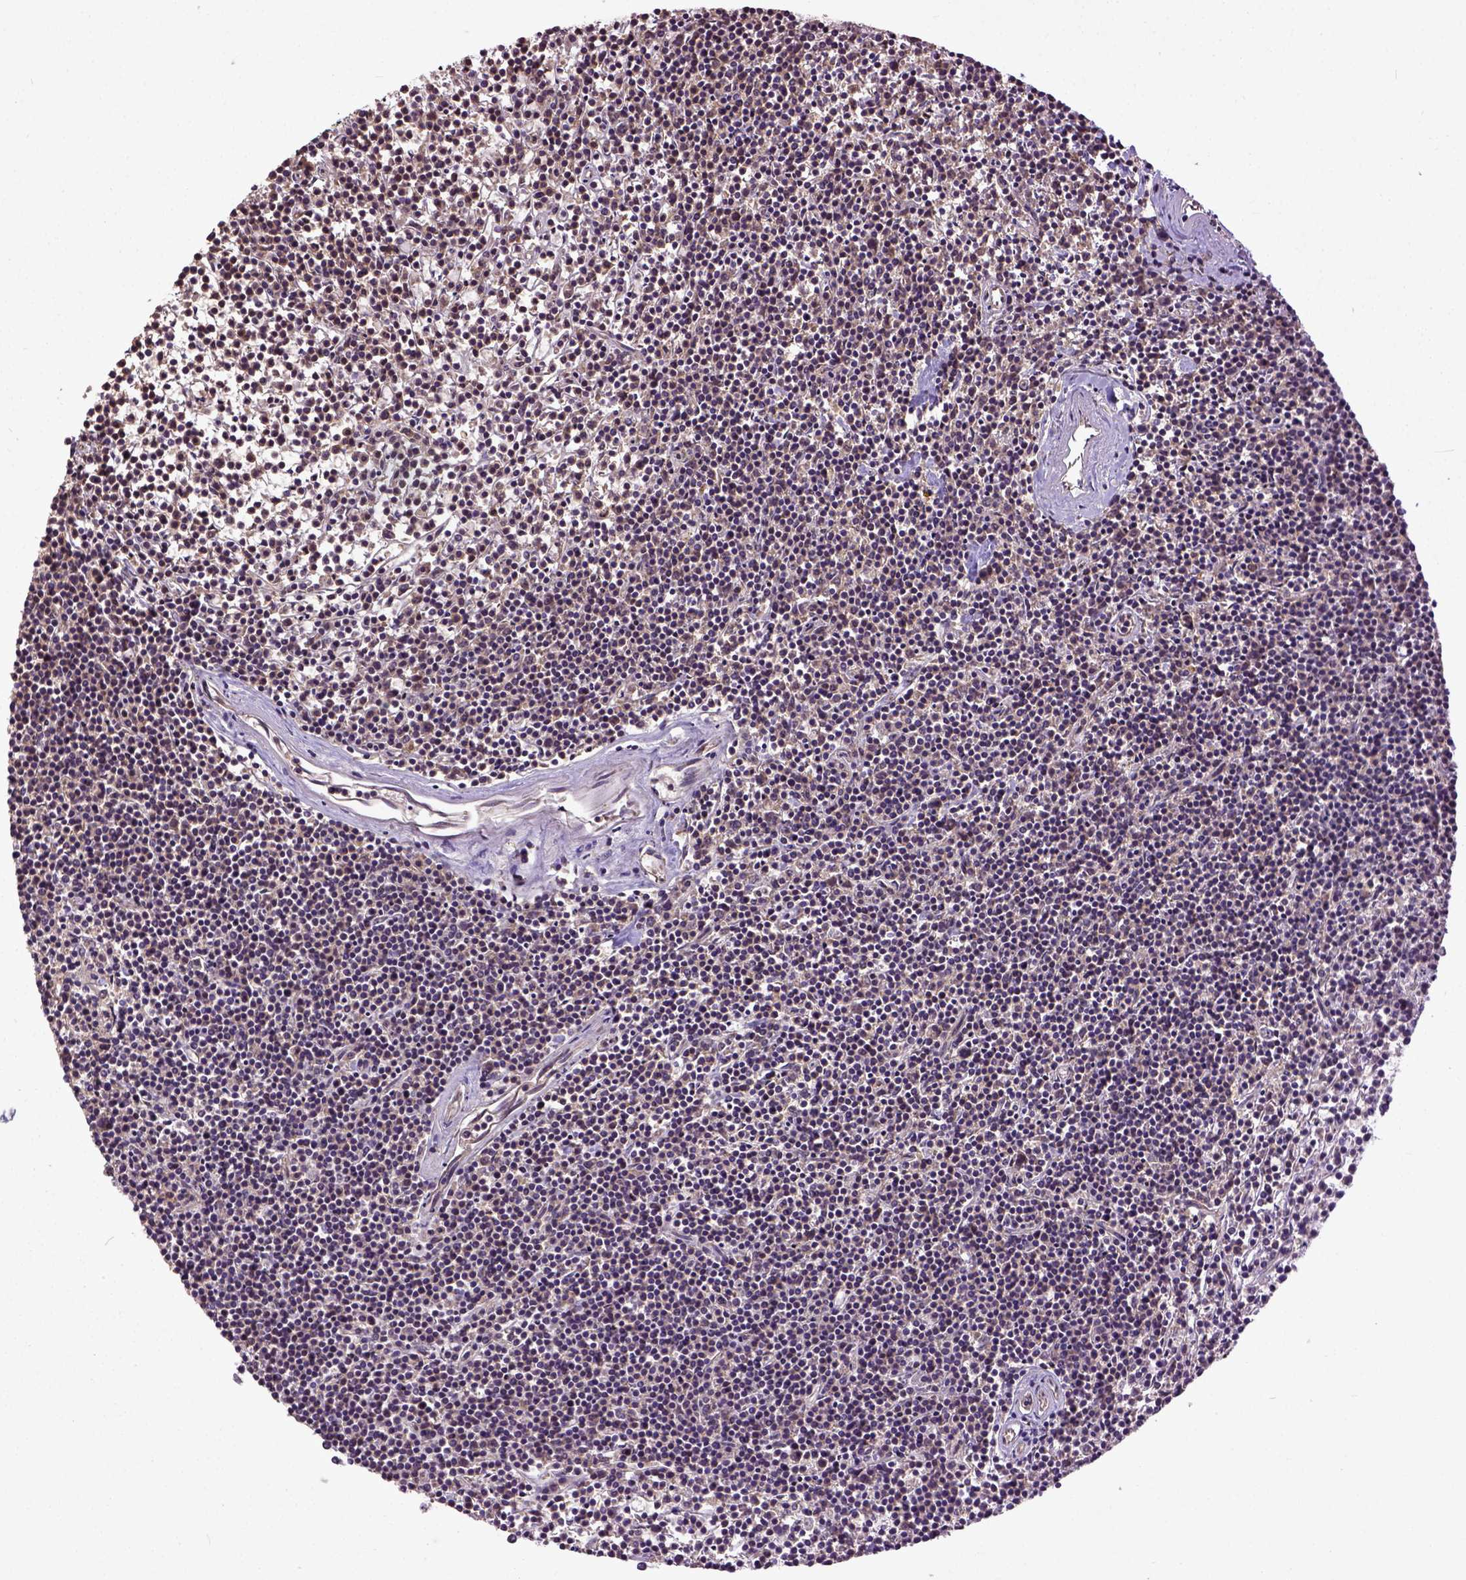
{"staining": {"intensity": "moderate", "quantity": "25%-75%", "location": "cytoplasmic/membranous,nuclear"}, "tissue": "lymphoma", "cell_type": "Tumor cells", "image_type": "cancer", "snomed": [{"axis": "morphology", "description": "Malignant lymphoma, non-Hodgkin's type, Low grade"}, {"axis": "topography", "description": "Spleen"}], "caption": "This image exhibits lymphoma stained with immunohistochemistry (IHC) to label a protein in brown. The cytoplasmic/membranous and nuclear of tumor cells show moderate positivity for the protein. Nuclei are counter-stained blue.", "gene": "UBA3", "patient": {"sex": "female", "age": 19}}